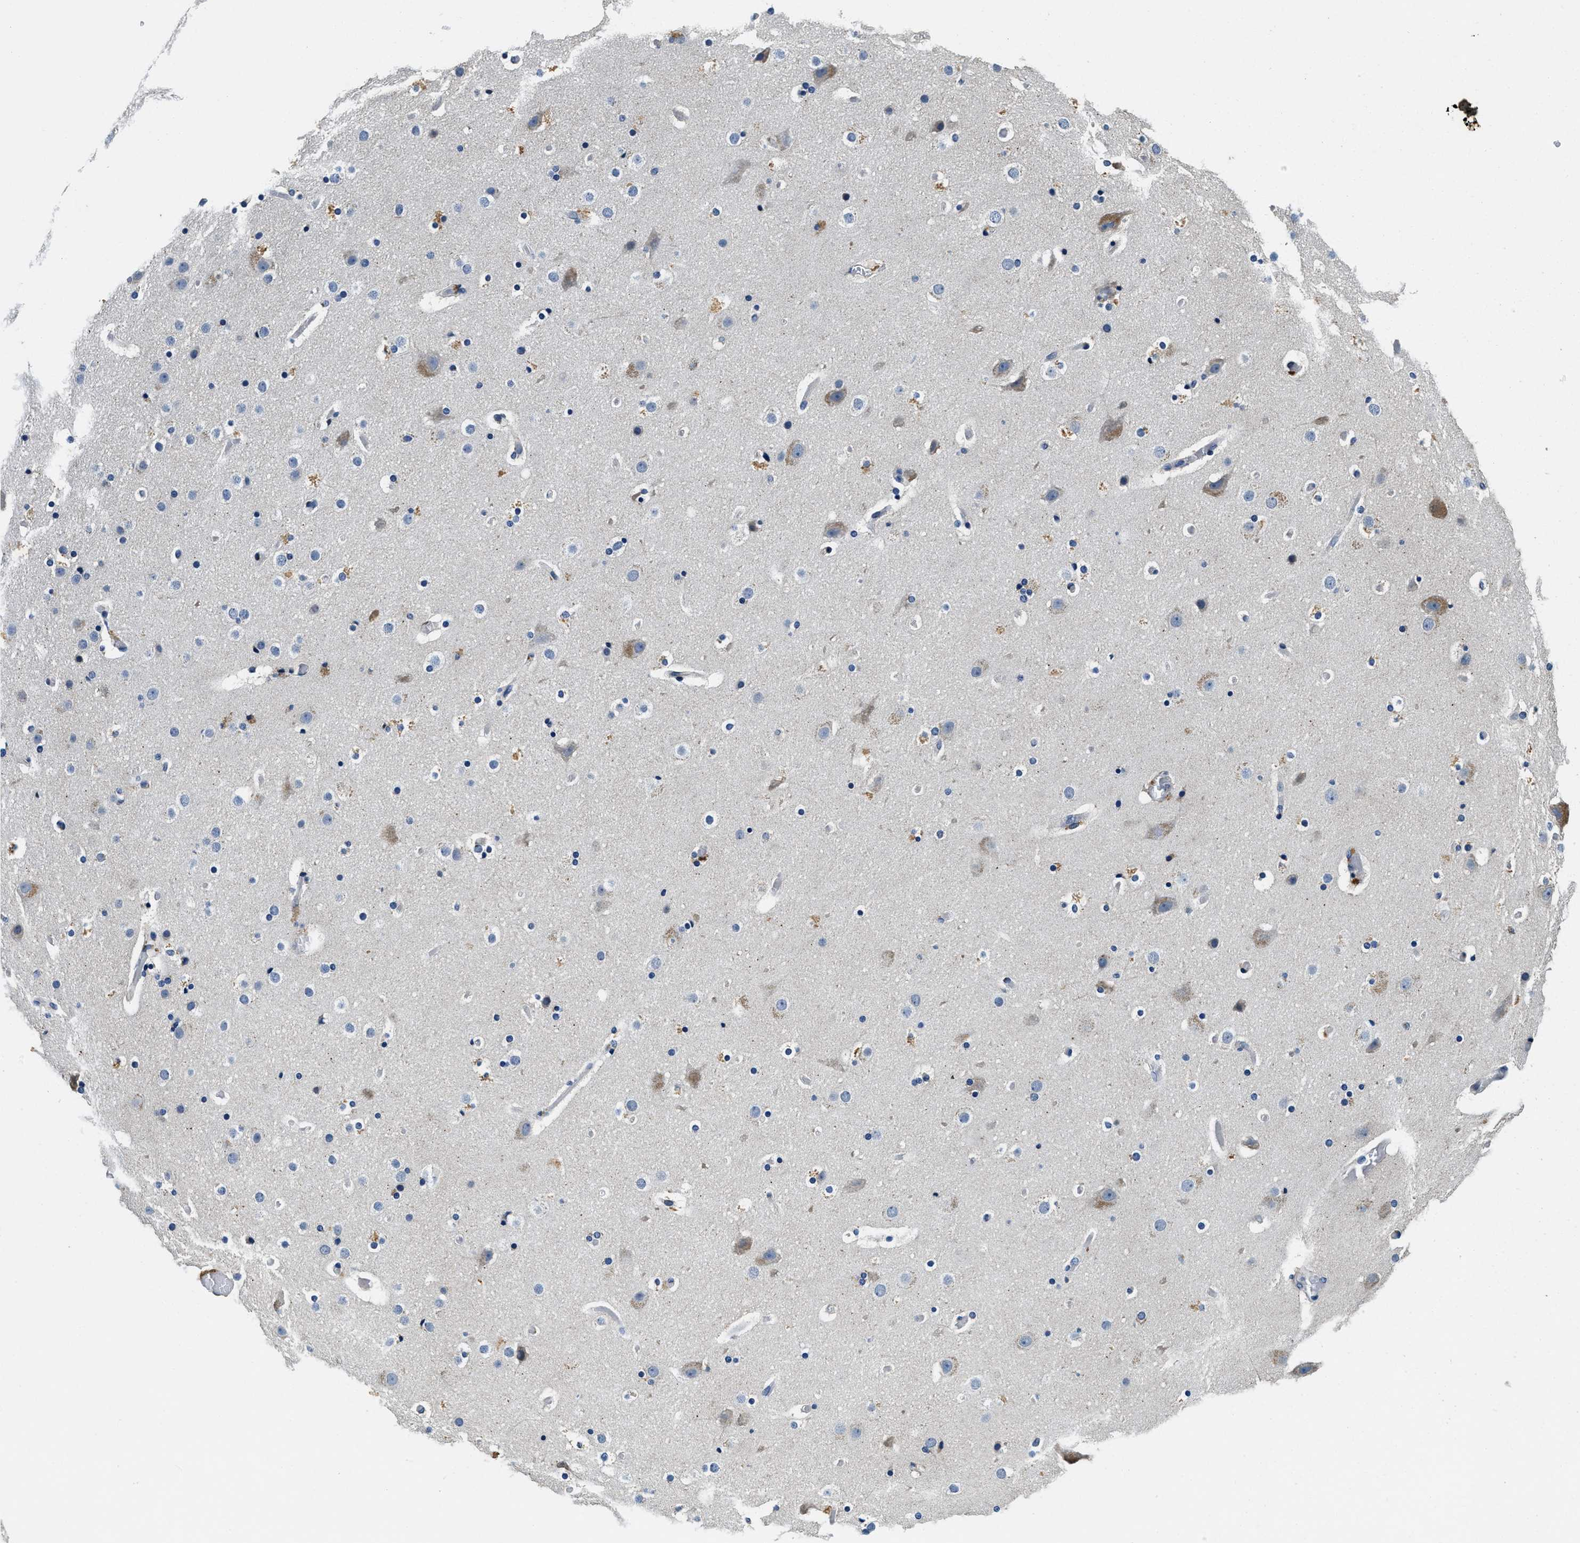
{"staining": {"intensity": "negative", "quantity": "none", "location": "none"}, "tissue": "cerebral cortex", "cell_type": "Endothelial cells", "image_type": "normal", "snomed": [{"axis": "morphology", "description": "Normal tissue, NOS"}, {"axis": "topography", "description": "Cerebral cortex"}], "caption": "A micrograph of cerebral cortex stained for a protein exhibits no brown staining in endothelial cells.", "gene": "ALDH3A2", "patient": {"sex": "male", "age": 57}}